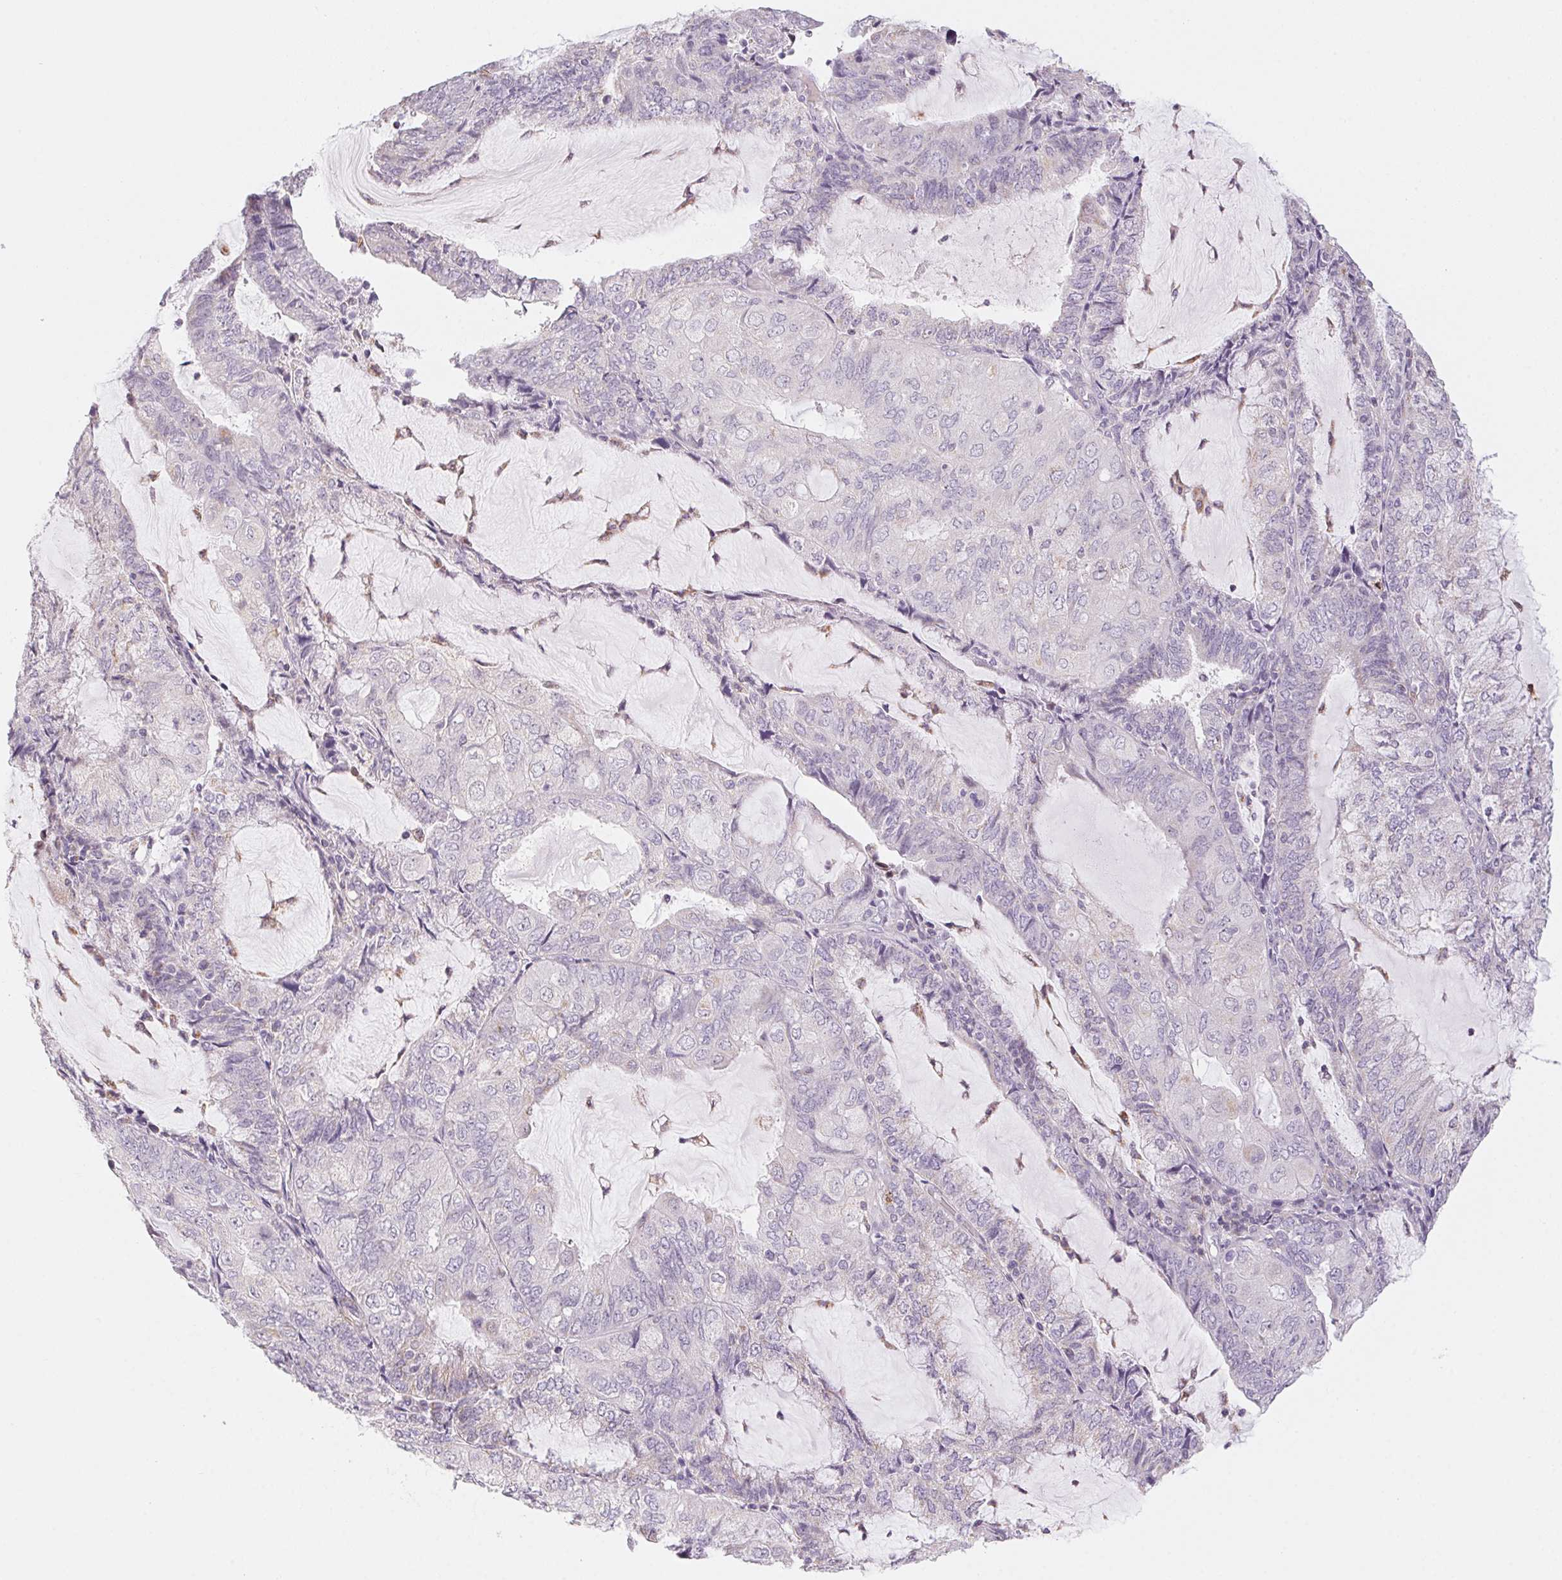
{"staining": {"intensity": "negative", "quantity": "none", "location": "none"}, "tissue": "endometrial cancer", "cell_type": "Tumor cells", "image_type": "cancer", "snomed": [{"axis": "morphology", "description": "Adenocarcinoma, NOS"}, {"axis": "topography", "description": "Endometrium"}], "caption": "Immunohistochemistry (IHC) image of endometrial cancer stained for a protein (brown), which exhibits no positivity in tumor cells.", "gene": "PRPH", "patient": {"sex": "female", "age": 81}}